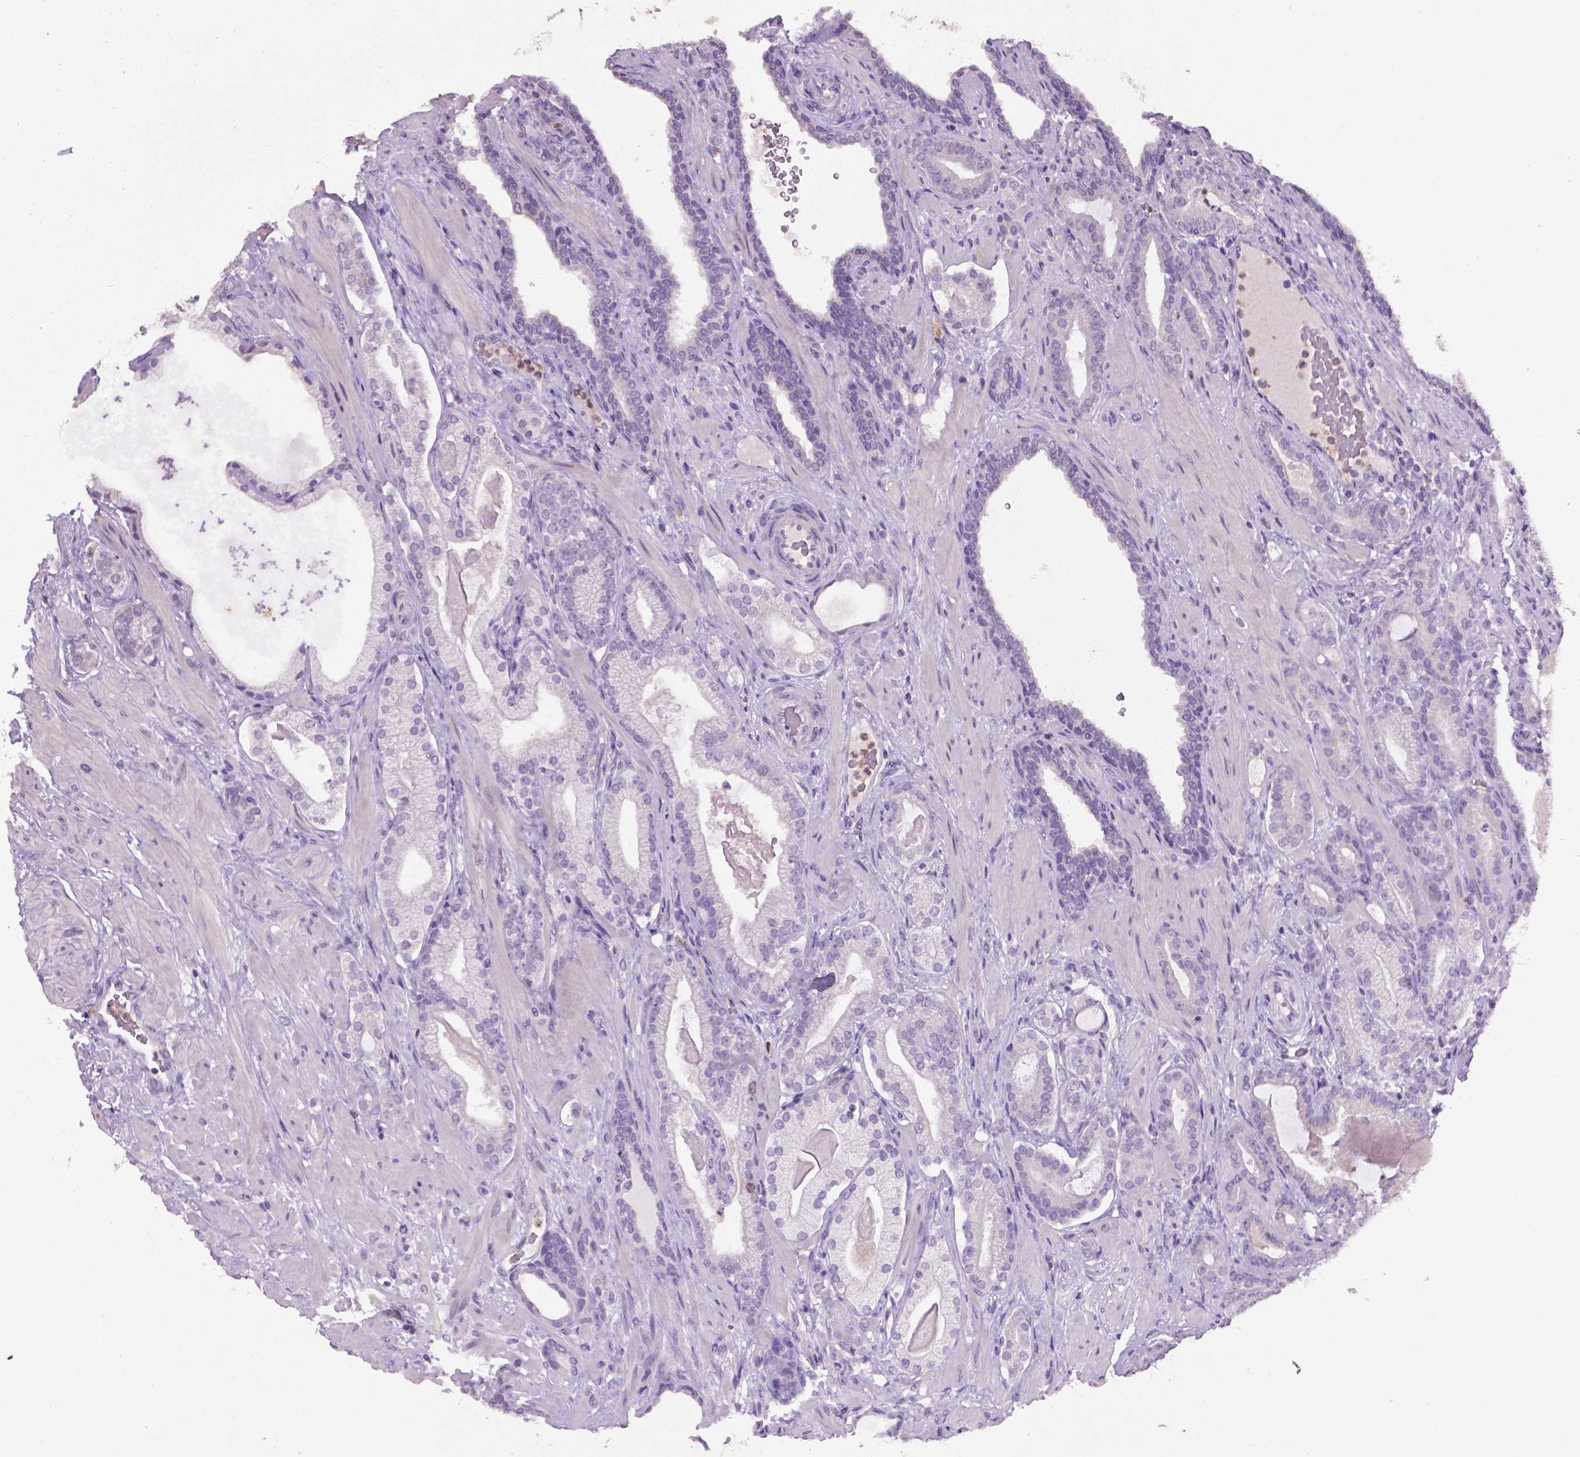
{"staining": {"intensity": "negative", "quantity": "none", "location": "none"}, "tissue": "prostate cancer", "cell_type": "Tumor cells", "image_type": "cancer", "snomed": [{"axis": "morphology", "description": "Adenocarcinoma, Low grade"}, {"axis": "topography", "description": "Prostate"}], "caption": "Tumor cells show no significant expression in prostate cancer (adenocarcinoma (low-grade)). (DAB immunohistochemistry with hematoxylin counter stain).", "gene": "CDKN2D", "patient": {"sex": "male", "age": 57}}